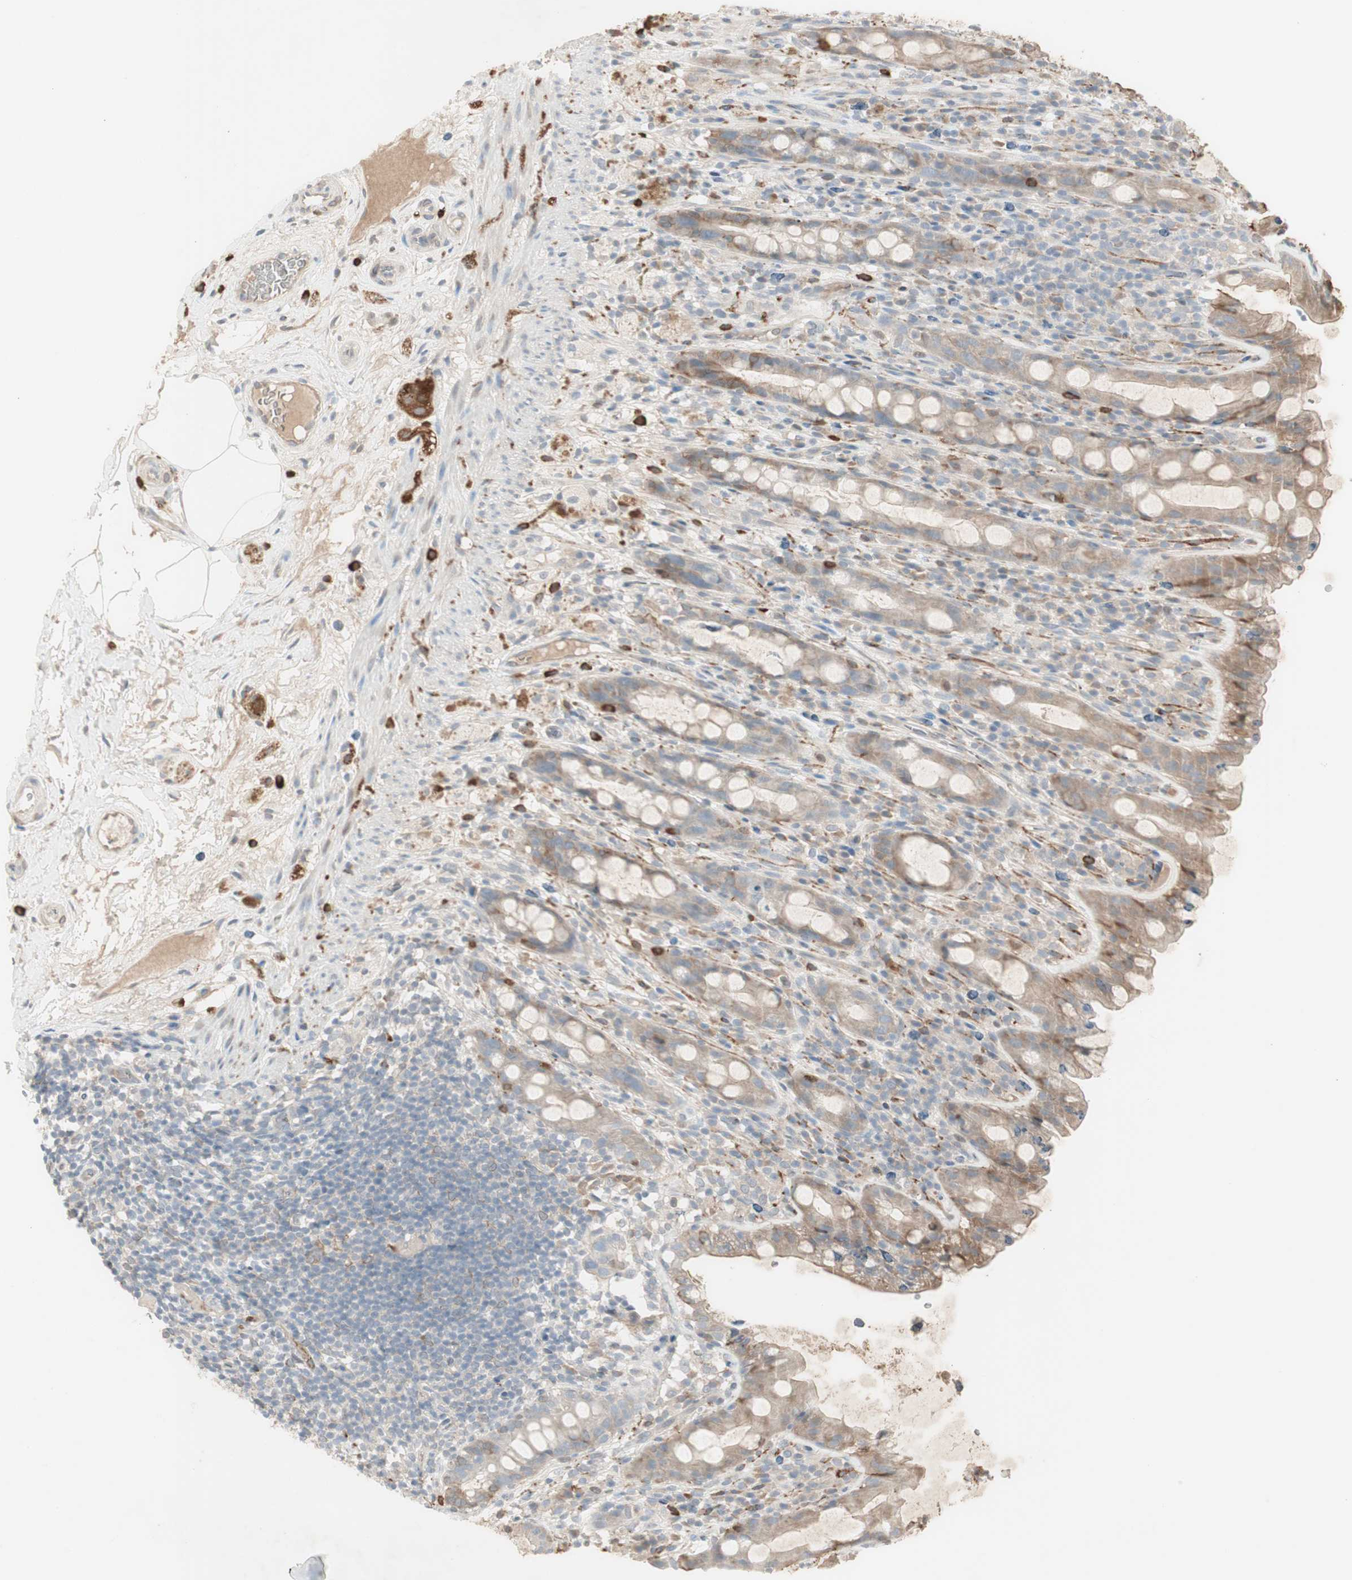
{"staining": {"intensity": "weak", "quantity": "25%-75%", "location": "cytoplasmic/membranous"}, "tissue": "rectum", "cell_type": "Glandular cells", "image_type": "normal", "snomed": [{"axis": "morphology", "description": "Normal tissue, NOS"}, {"axis": "topography", "description": "Rectum"}], "caption": "IHC (DAB) staining of unremarkable rectum reveals weak cytoplasmic/membranous protein positivity in about 25%-75% of glandular cells.", "gene": "MAPRE3", "patient": {"sex": "male", "age": 44}}